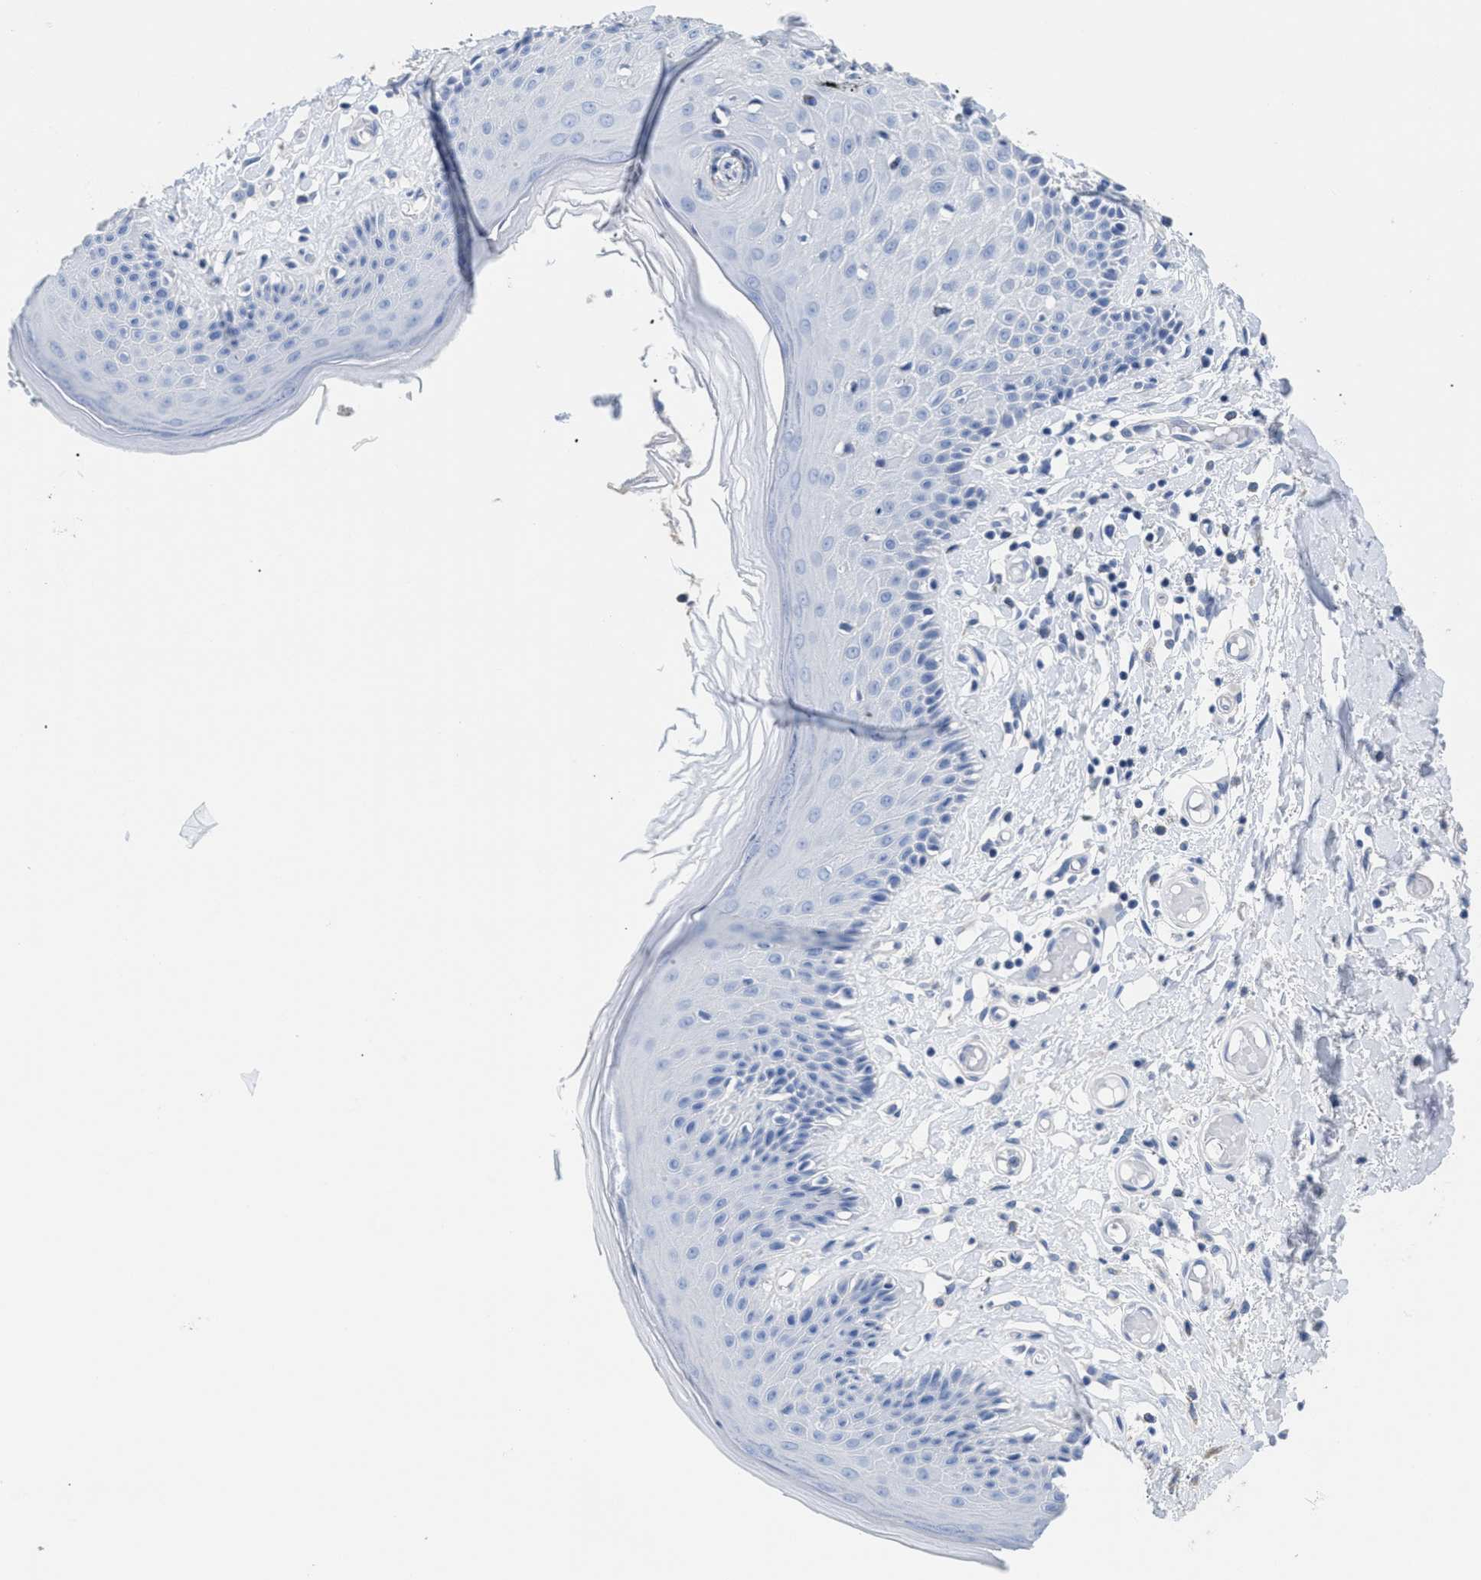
{"staining": {"intensity": "moderate", "quantity": "<25%", "location": "cytoplasmic/membranous"}, "tissue": "skin", "cell_type": "Epidermal cells", "image_type": "normal", "snomed": [{"axis": "morphology", "description": "Normal tissue, NOS"}, {"axis": "topography", "description": "Vulva"}], "caption": "Immunohistochemistry staining of benign skin, which displays low levels of moderate cytoplasmic/membranous positivity in about <25% of epidermal cells indicating moderate cytoplasmic/membranous protein staining. The staining was performed using DAB (brown) for protein detection and nuclei were counterstained in hematoxylin (blue).", "gene": "DLC1", "patient": {"sex": "female", "age": 73}}